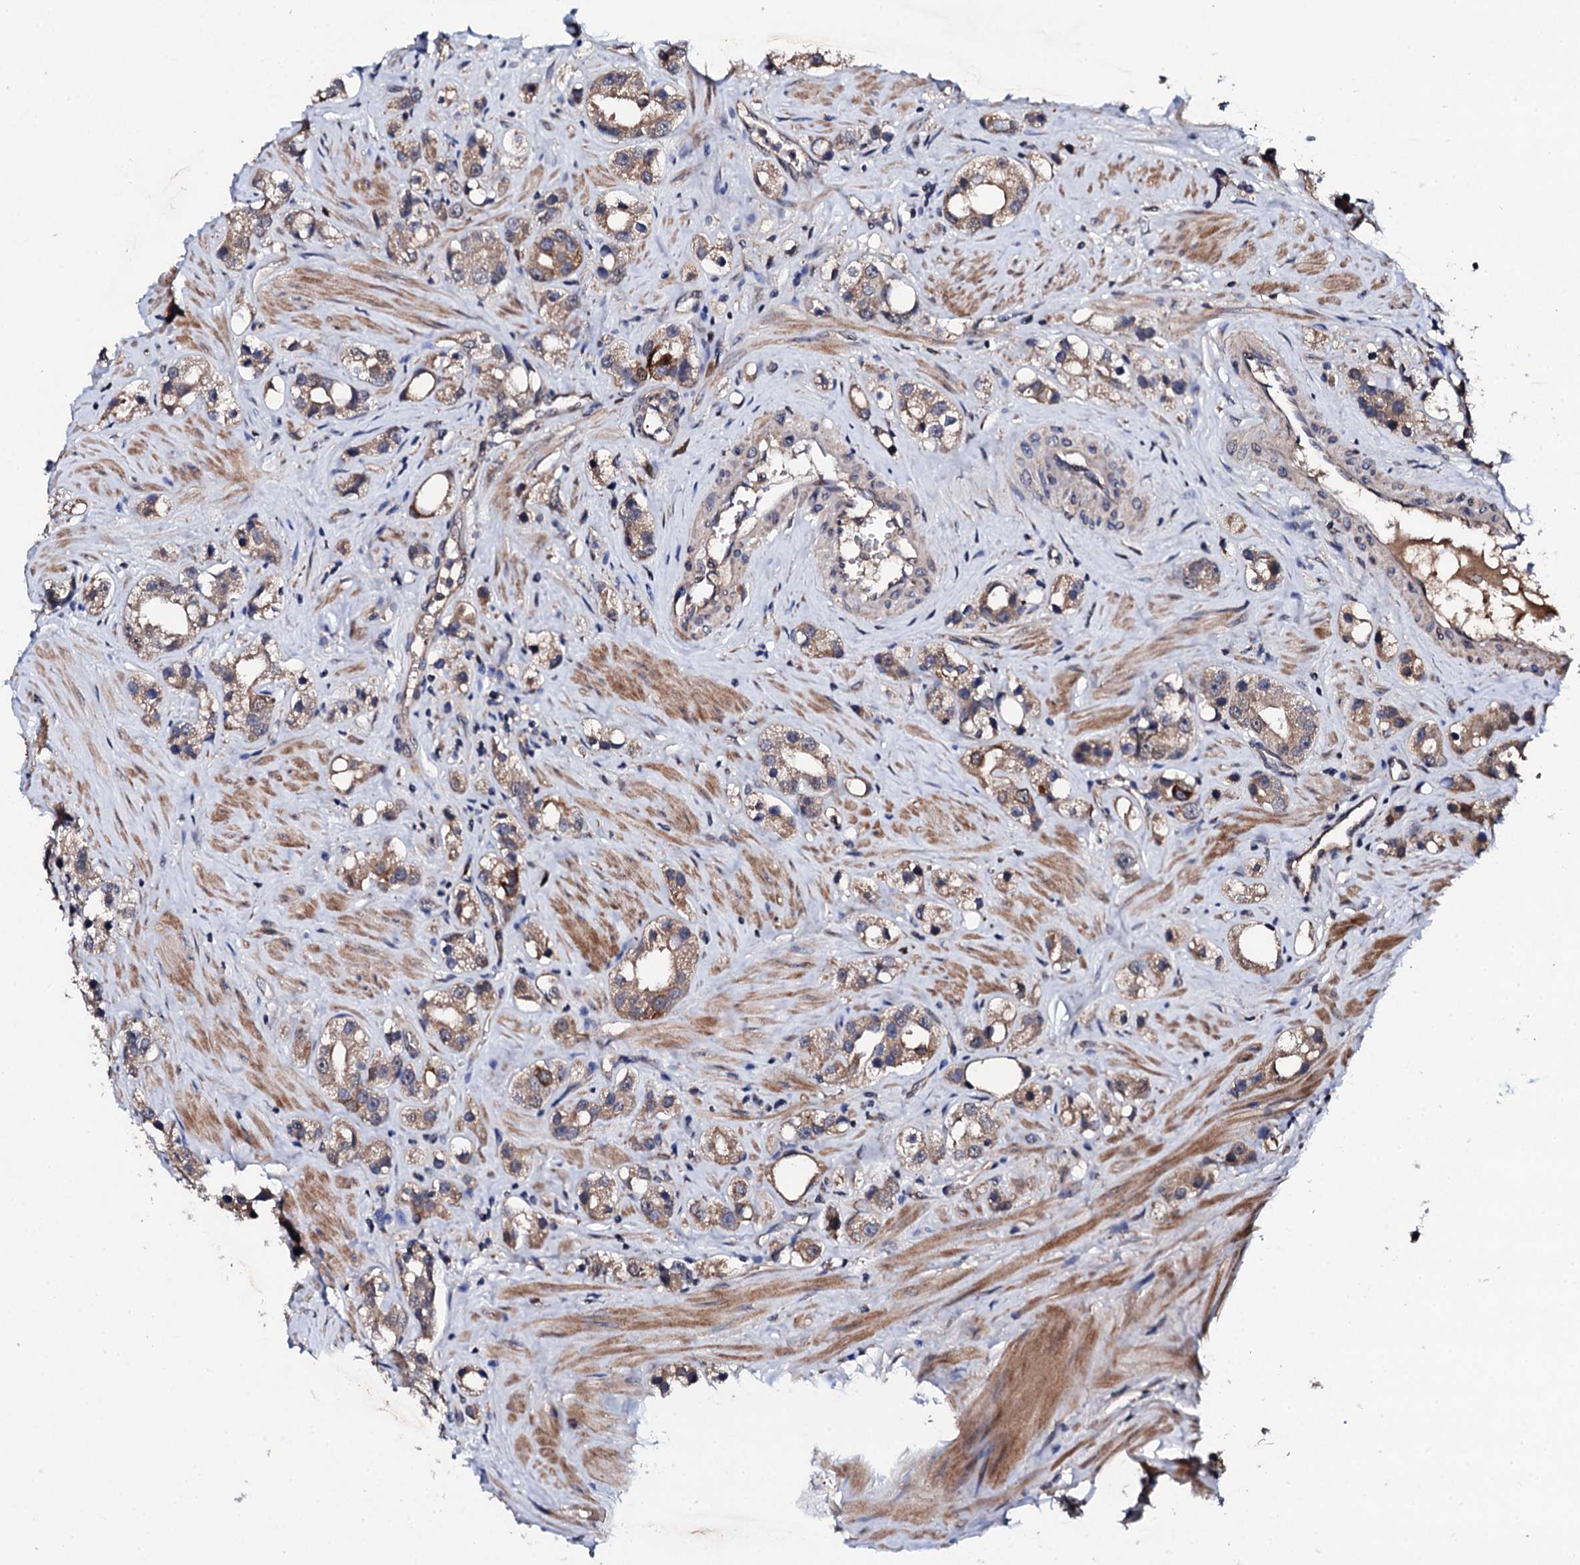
{"staining": {"intensity": "moderate", "quantity": "25%-75%", "location": "cytoplasmic/membranous"}, "tissue": "prostate cancer", "cell_type": "Tumor cells", "image_type": "cancer", "snomed": [{"axis": "morphology", "description": "Adenocarcinoma, NOS"}, {"axis": "topography", "description": "Prostate"}], "caption": "An image showing moderate cytoplasmic/membranous positivity in about 25%-75% of tumor cells in prostate cancer (adenocarcinoma), as visualized by brown immunohistochemical staining.", "gene": "IP6K1", "patient": {"sex": "male", "age": 79}}